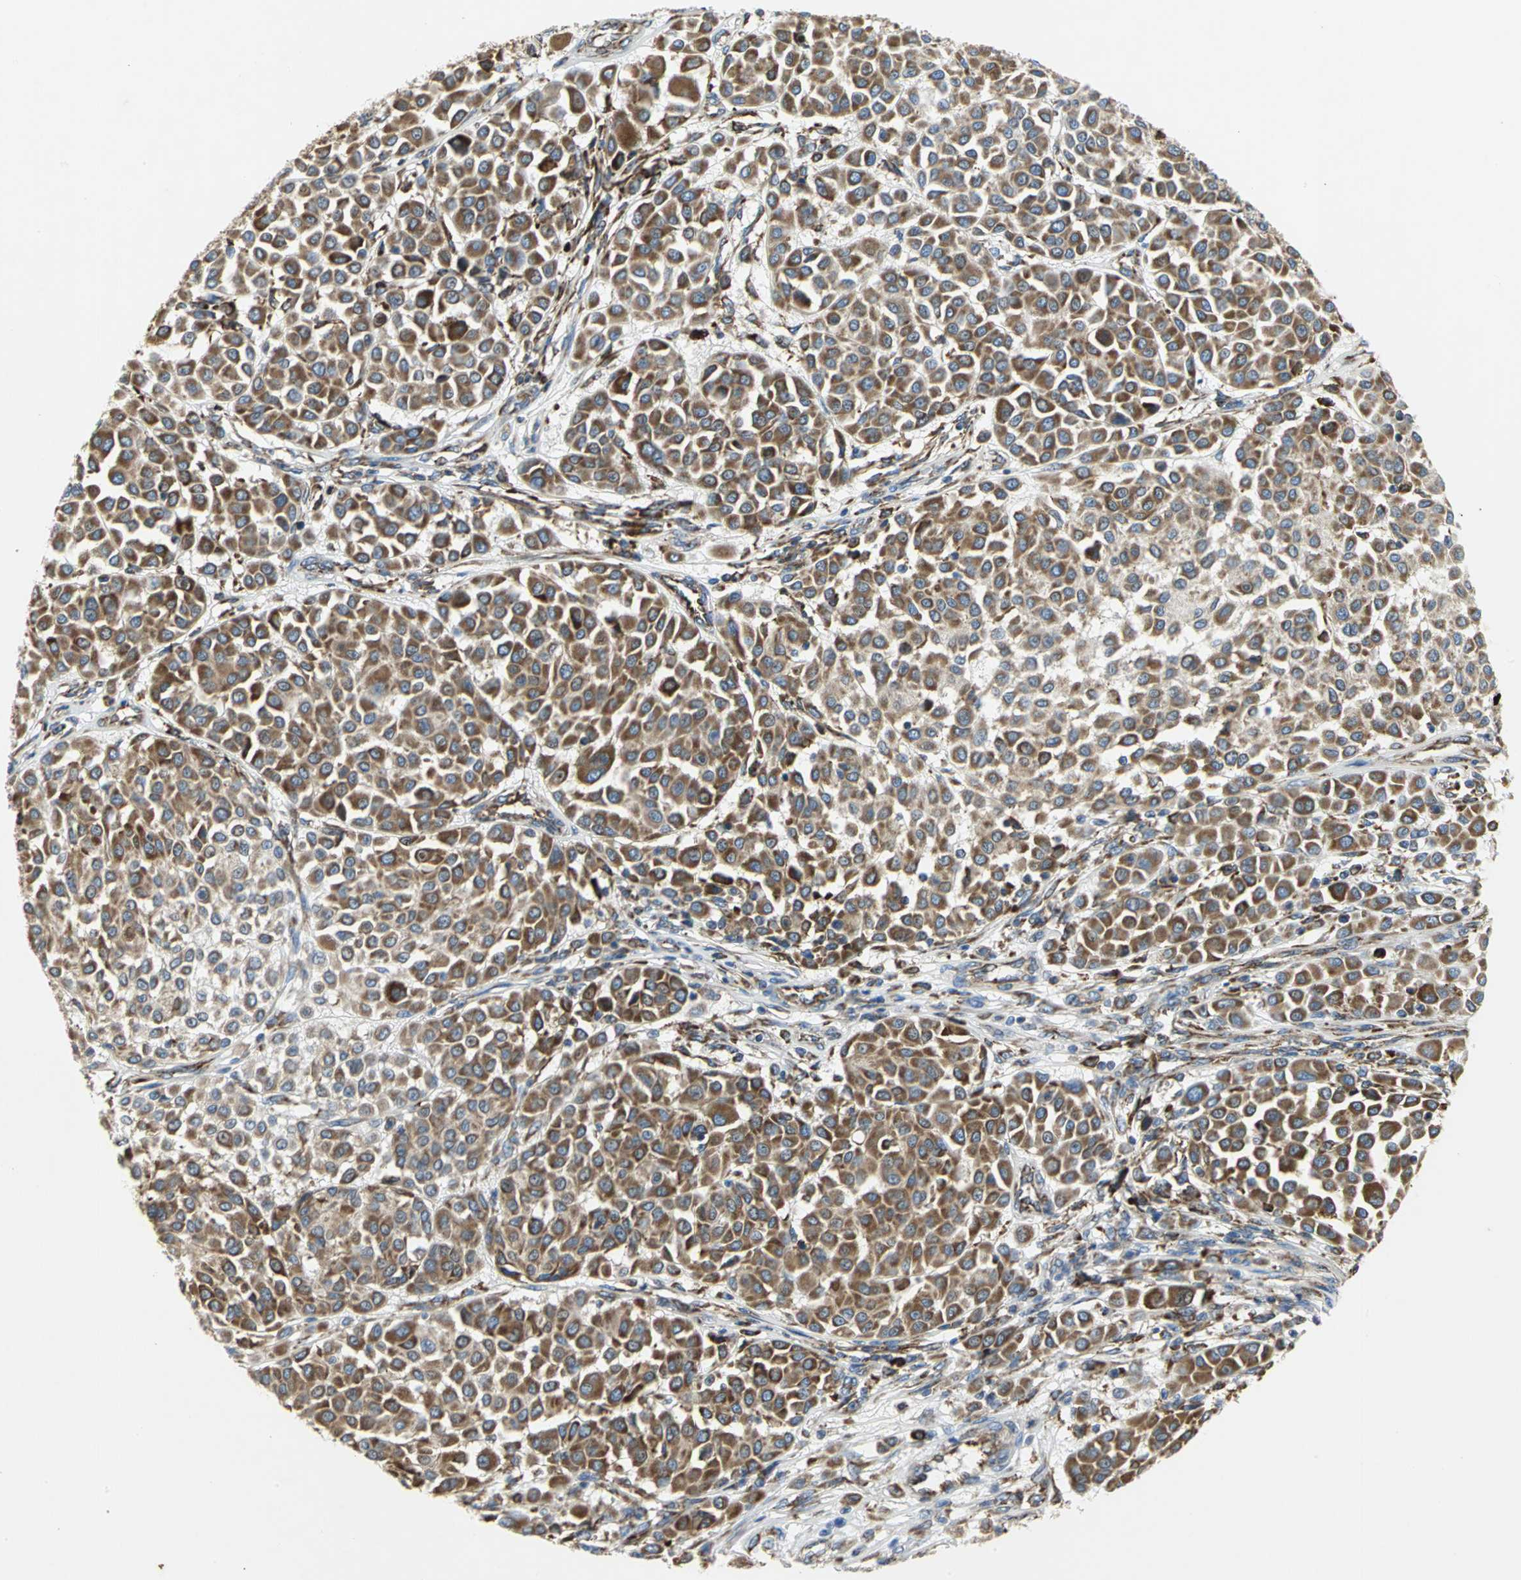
{"staining": {"intensity": "strong", "quantity": ">75%", "location": "cytoplasmic/membranous"}, "tissue": "melanoma", "cell_type": "Tumor cells", "image_type": "cancer", "snomed": [{"axis": "morphology", "description": "Malignant melanoma, Metastatic site"}, {"axis": "topography", "description": "Soft tissue"}], "caption": "This photomicrograph reveals melanoma stained with IHC to label a protein in brown. The cytoplasmic/membranous of tumor cells show strong positivity for the protein. Nuclei are counter-stained blue.", "gene": "TULP4", "patient": {"sex": "male", "age": 41}}